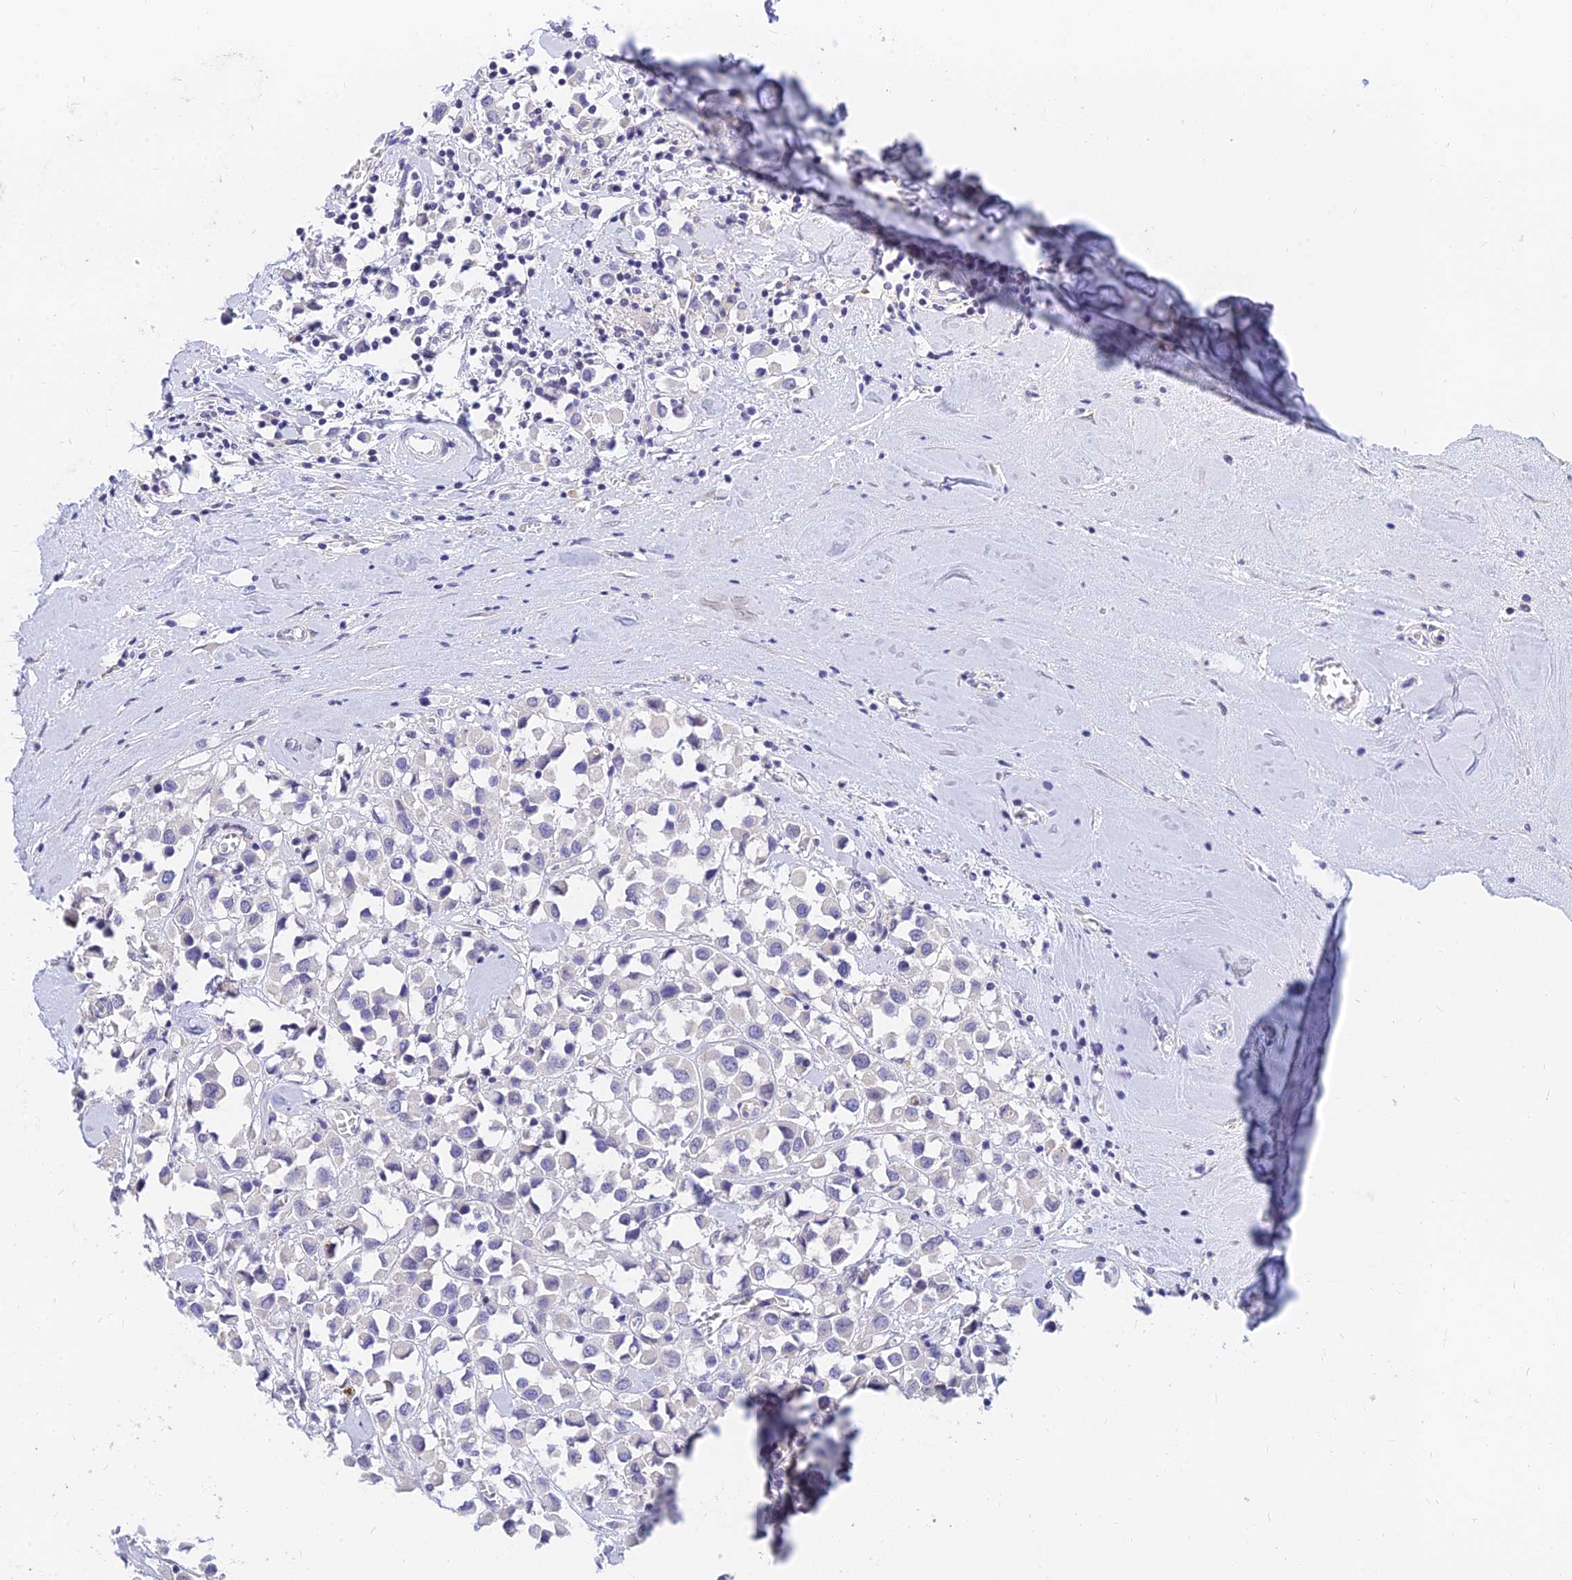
{"staining": {"intensity": "negative", "quantity": "none", "location": "none"}, "tissue": "breast cancer", "cell_type": "Tumor cells", "image_type": "cancer", "snomed": [{"axis": "morphology", "description": "Duct carcinoma"}, {"axis": "topography", "description": "Breast"}], "caption": "Breast intraductal carcinoma stained for a protein using immunohistochemistry (IHC) demonstrates no positivity tumor cells.", "gene": "TMEM161B", "patient": {"sex": "female", "age": 61}}